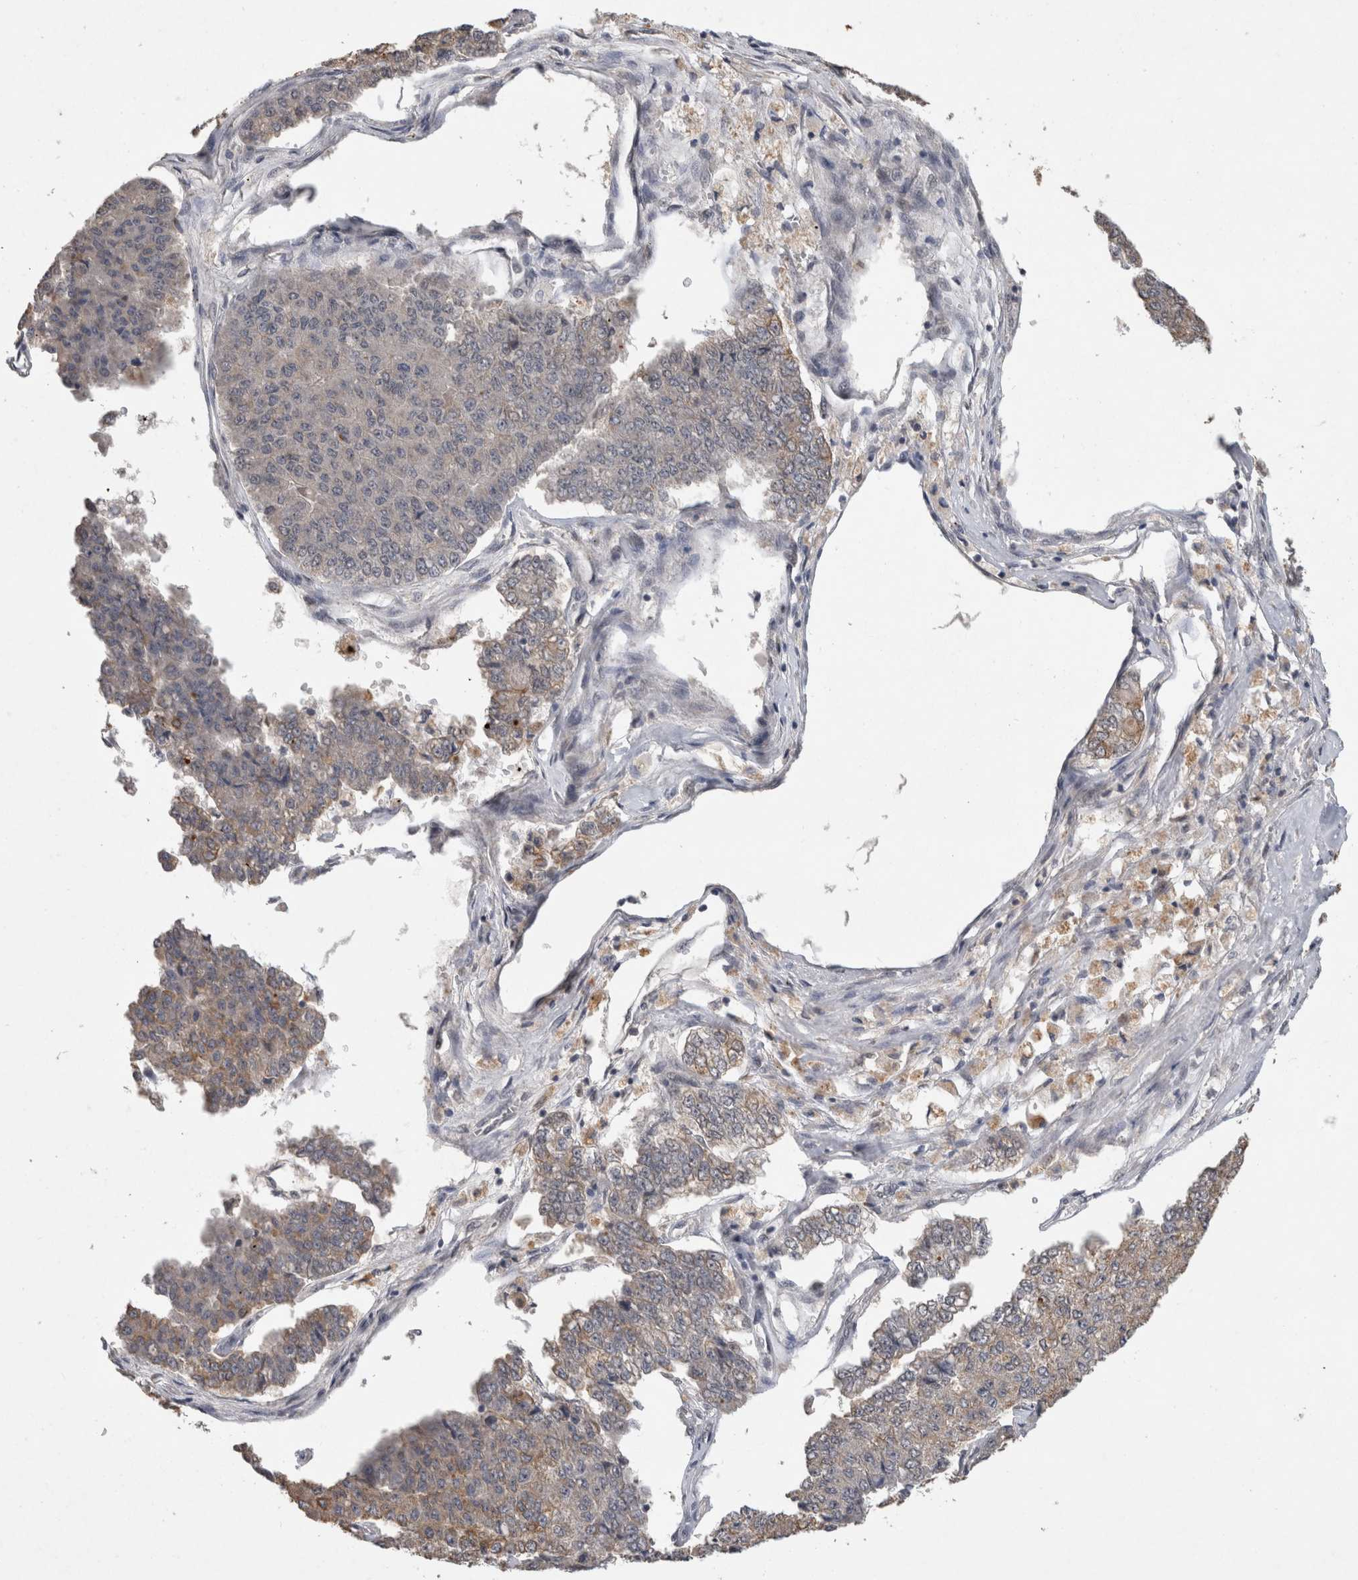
{"staining": {"intensity": "weak", "quantity": "25%-75%", "location": "cytoplasmic/membranous"}, "tissue": "pancreatic cancer", "cell_type": "Tumor cells", "image_type": "cancer", "snomed": [{"axis": "morphology", "description": "Adenocarcinoma, NOS"}, {"axis": "topography", "description": "Pancreas"}], "caption": "DAB immunohistochemical staining of human pancreatic adenocarcinoma demonstrates weak cytoplasmic/membranous protein staining in approximately 25%-75% of tumor cells. Nuclei are stained in blue.", "gene": "RHPN1", "patient": {"sex": "male", "age": 50}}